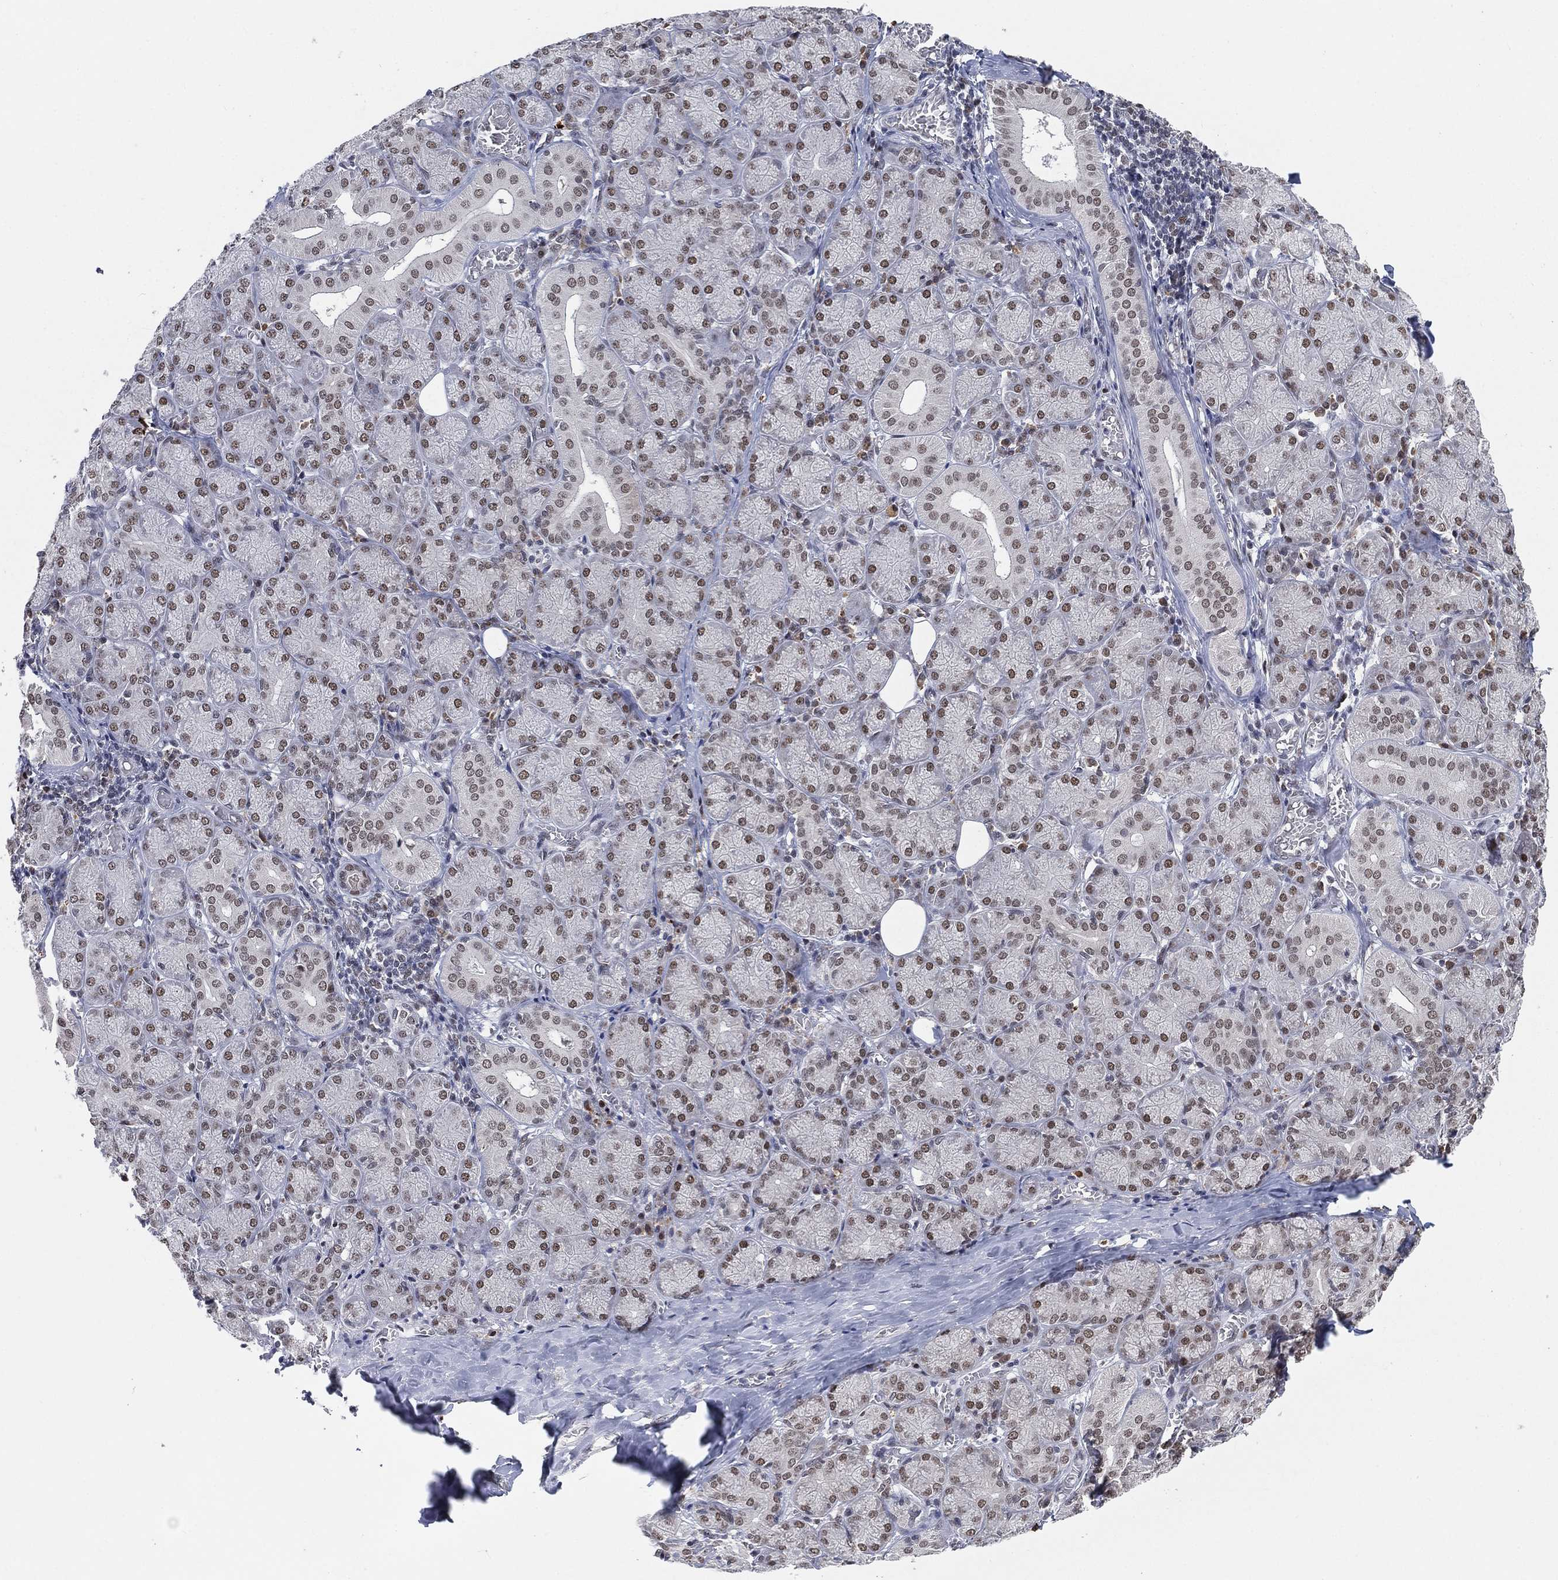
{"staining": {"intensity": "strong", "quantity": ">75%", "location": "nuclear"}, "tissue": "salivary gland", "cell_type": "Glandular cells", "image_type": "normal", "snomed": [{"axis": "morphology", "description": "Normal tissue, NOS"}, {"axis": "topography", "description": "Salivary gland"}, {"axis": "topography", "description": "Peripheral nerve tissue"}], "caption": "Strong nuclear expression is seen in approximately >75% of glandular cells in benign salivary gland.", "gene": "YLPM1", "patient": {"sex": "female", "age": 24}}